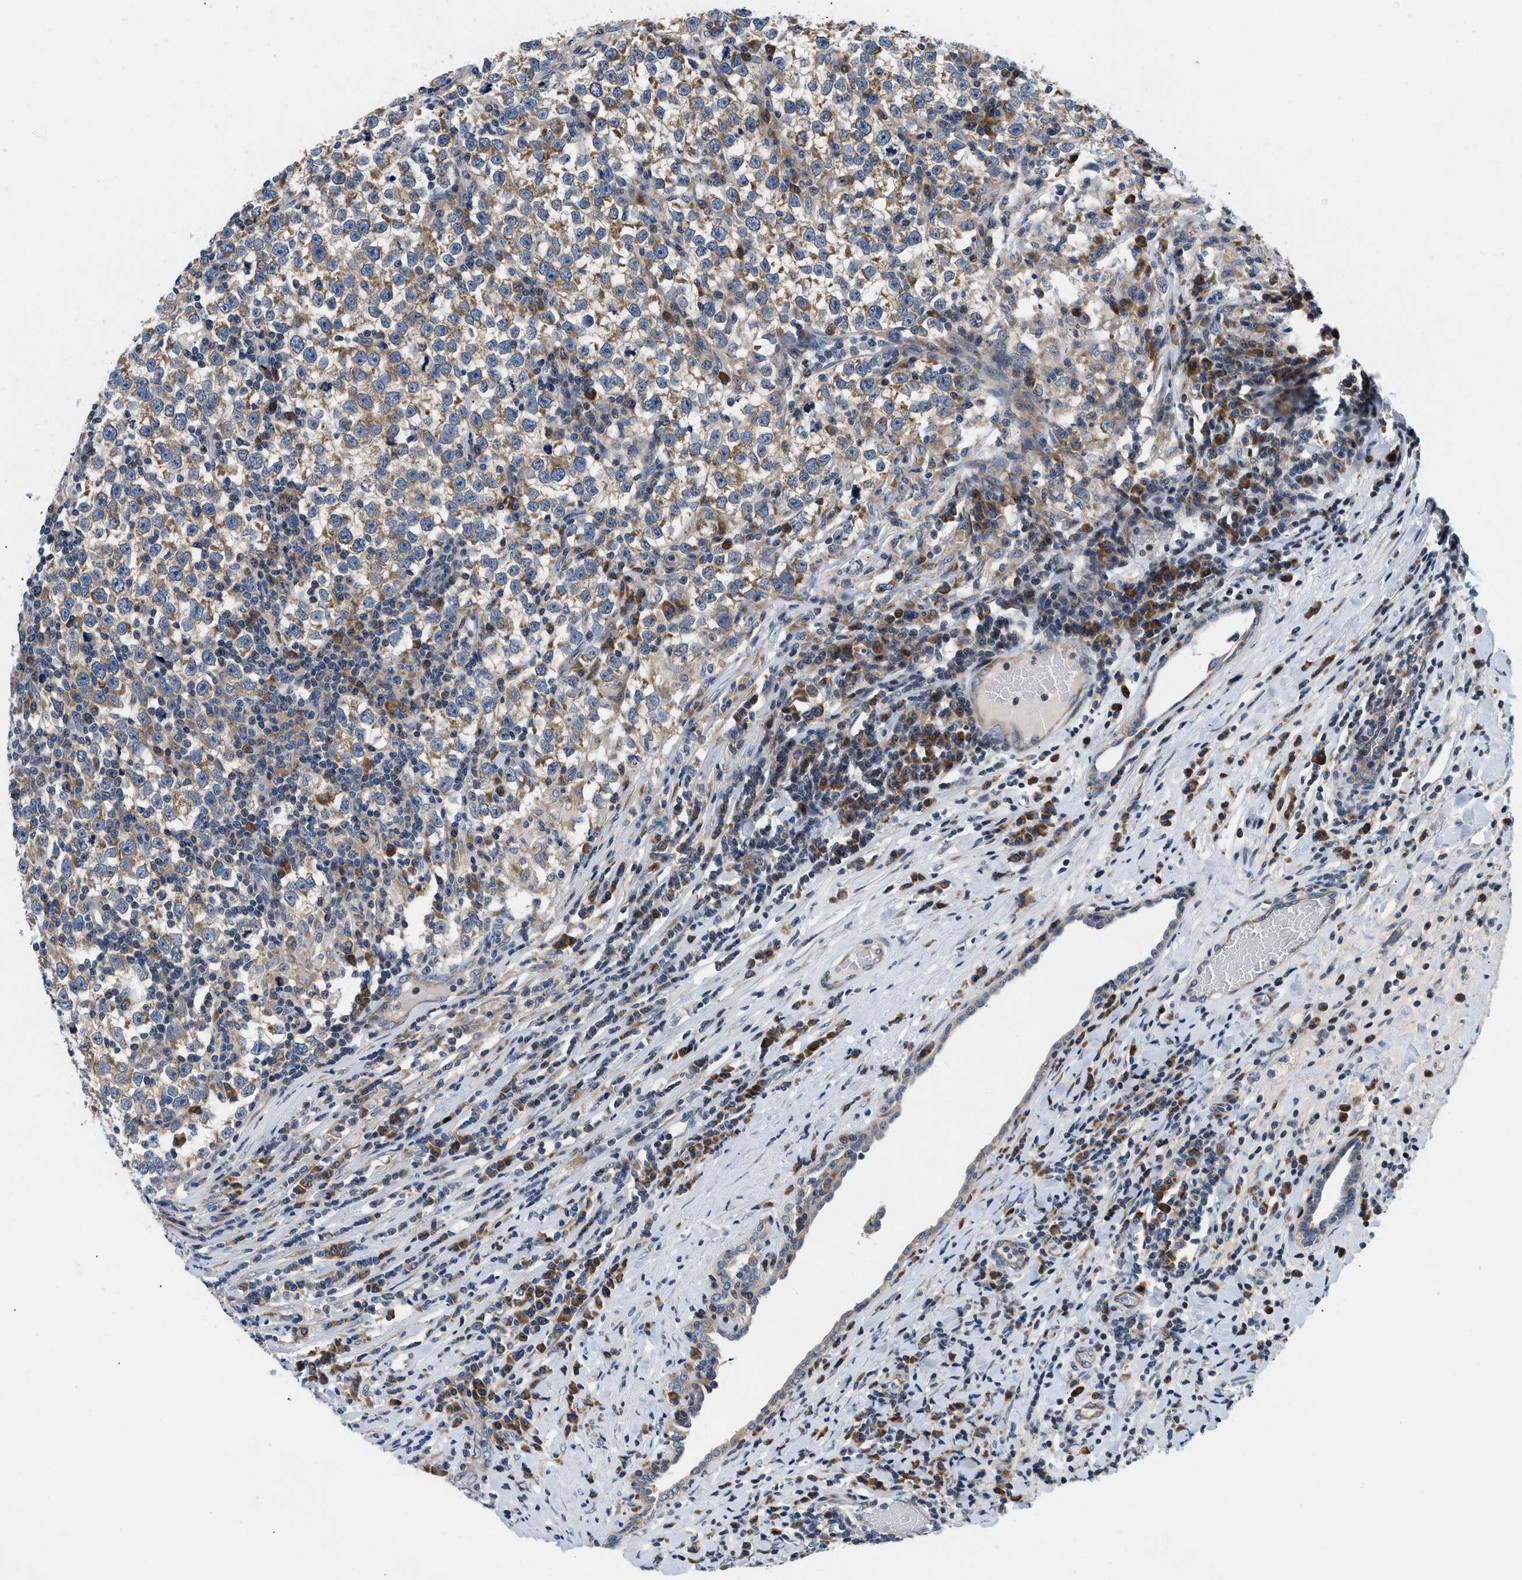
{"staining": {"intensity": "moderate", "quantity": "25%-75%", "location": "cytoplasmic/membranous"}, "tissue": "testis cancer", "cell_type": "Tumor cells", "image_type": "cancer", "snomed": [{"axis": "morphology", "description": "Normal tissue, NOS"}, {"axis": "morphology", "description": "Seminoma, NOS"}, {"axis": "topography", "description": "Testis"}], "caption": "This is an image of immunohistochemistry (IHC) staining of seminoma (testis), which shows moderate staining in the cytoplasmic/membranous of tumor cells.", "gene": "IKBKE", "patient": {"sex": "male", "age": 43}}